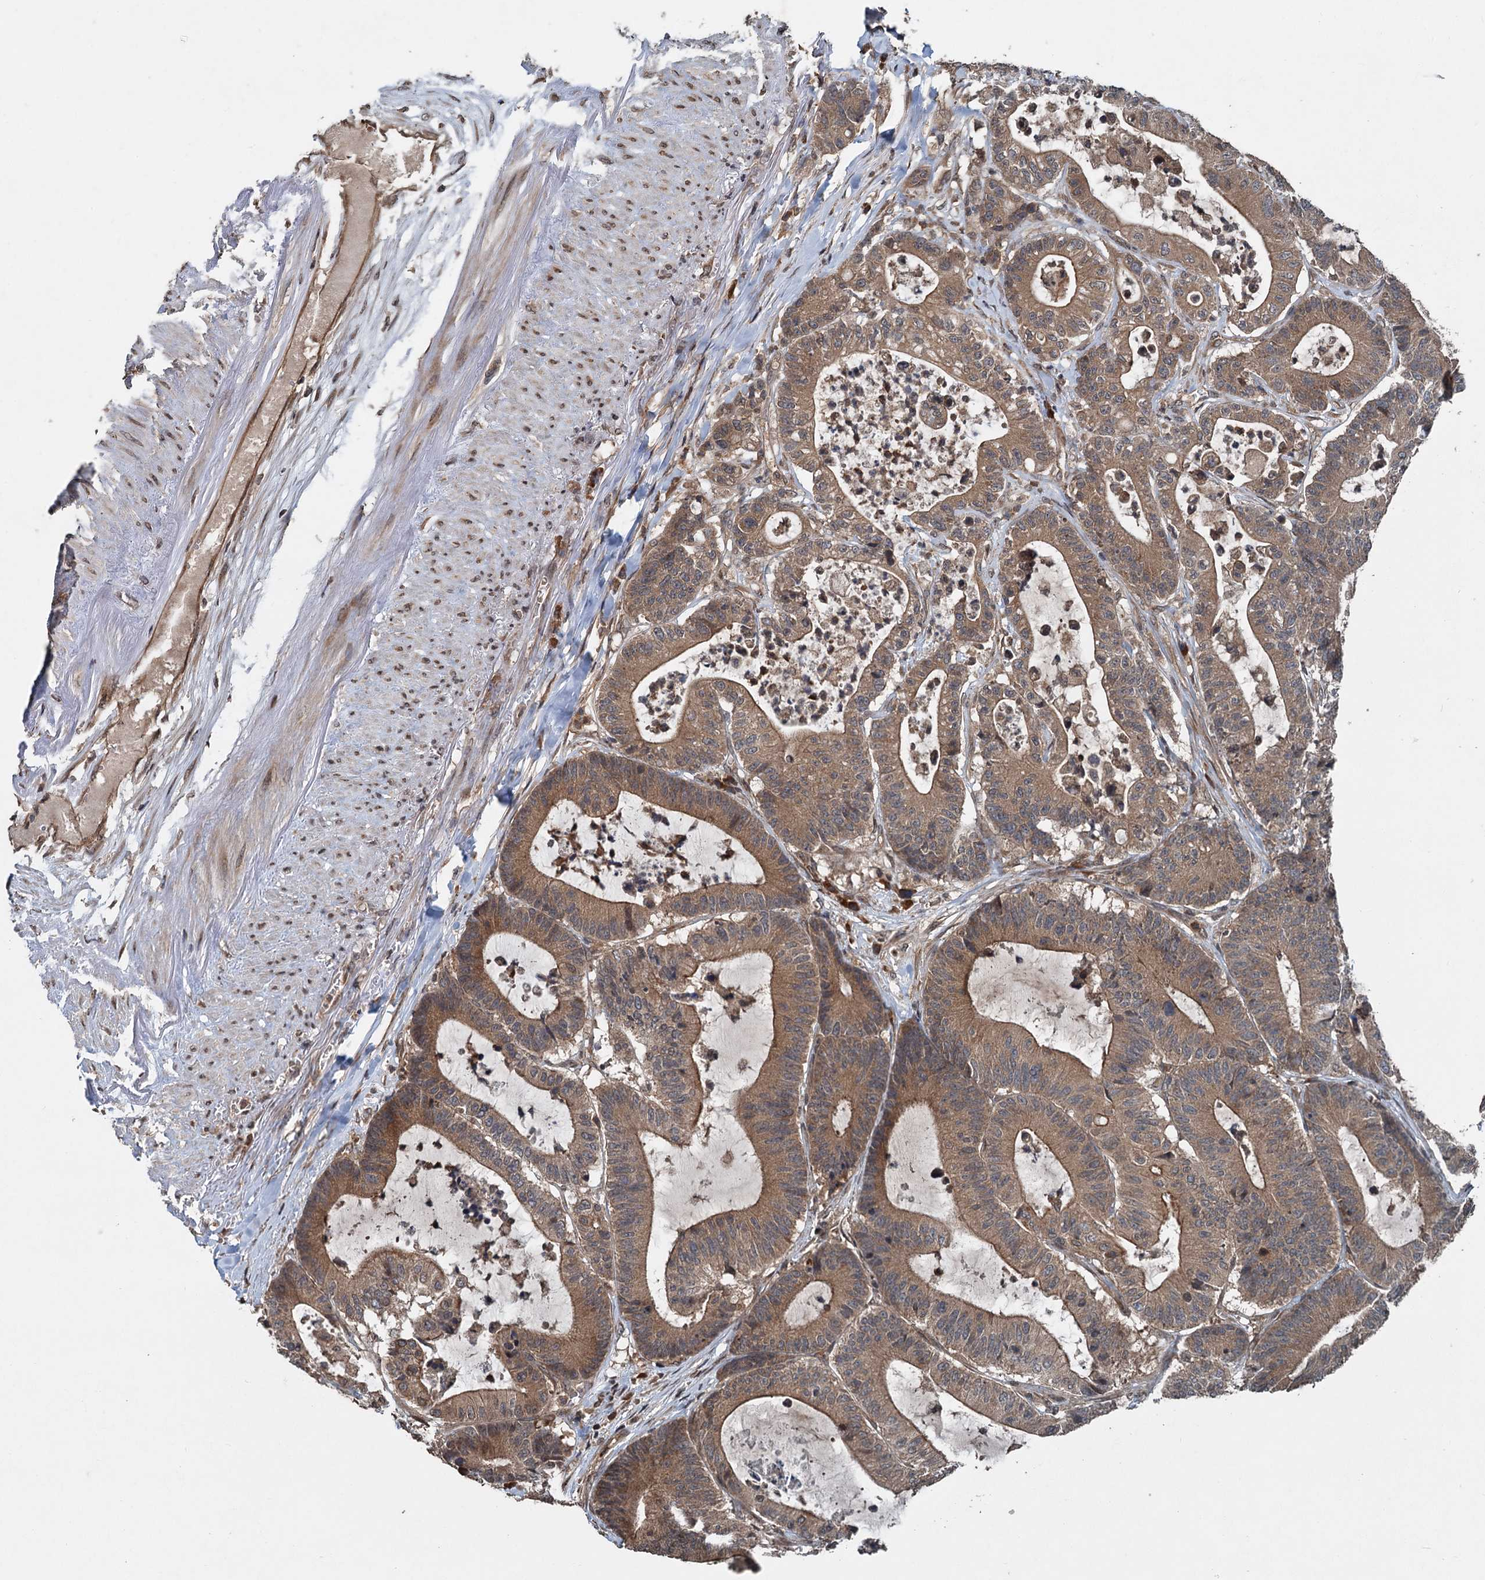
{"staining": {"intensity": "moderate", "quantity": ">75%", "location": "cytoplasmic/membranous"}, "tissue": "colorectal cancer", "cell_type": "Tumor cells", "image_type": "cancer", "snomed": [{"axis": "morphology", "description": "Adenocarcinoma, NOS"}, {"axis": "topography", "description": "Colon"}], "caption": "Immunohistochemistry micrograph of human colorectal adenocarcinoma stained for a protein (brown), which demonstrates medium levels of moderate cytoplasmic/membranous positivity in about >75% of tumor cells.", "gene": "N4BP2L2", "patient": {"sex": "female", "age": 84}}